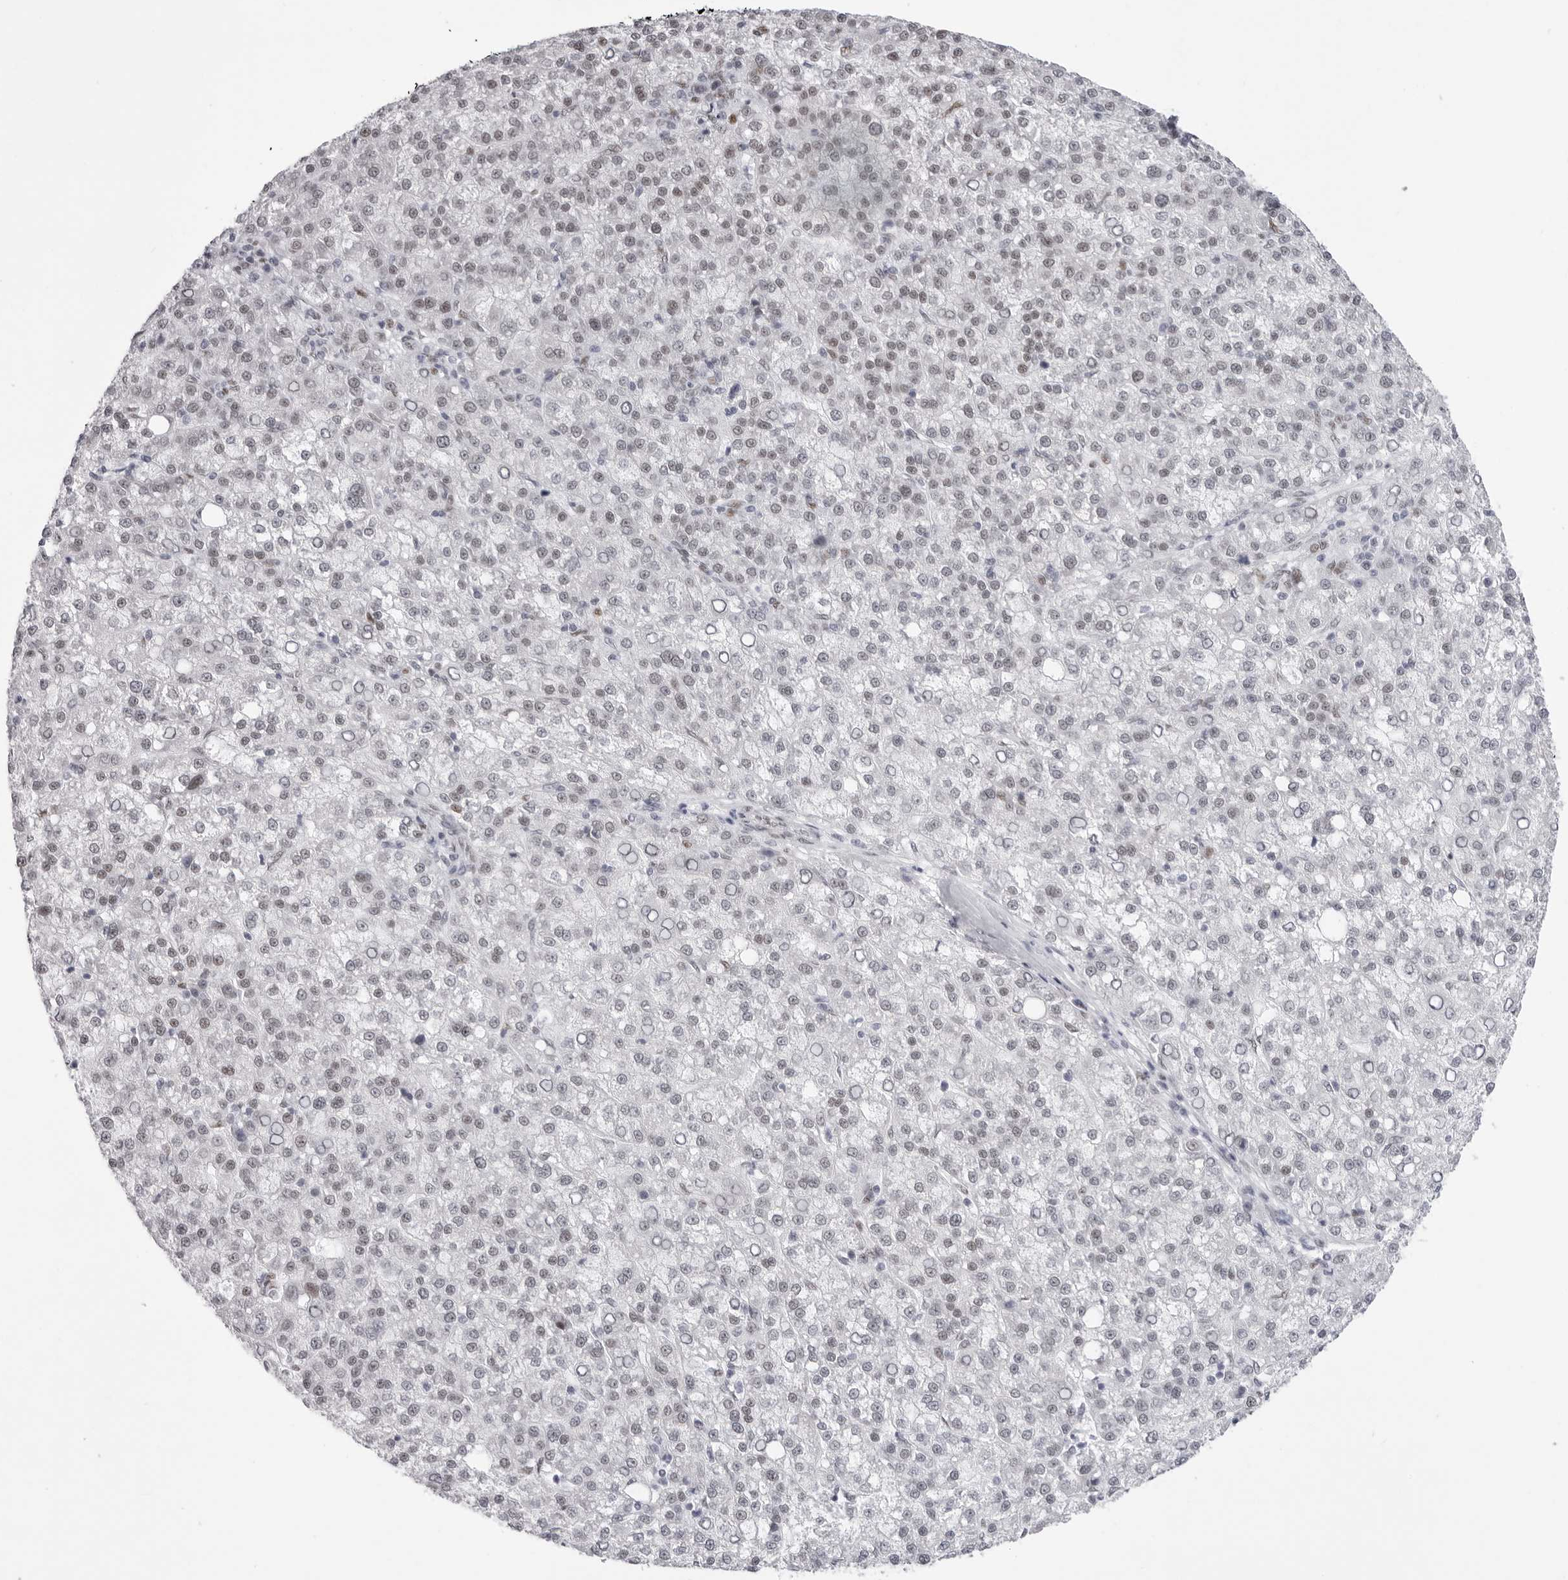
{"staining": {"intensity": "weak", "quantity": "25%-75%", "location": "nuclear"}, "tissue": "liver cancer", "cell_type": "Tumor cells", "image_type": "cancer", "snomed": [{"axis": "morphology", "description": "Carcinoma, Hepatocellular, NOS"}, {"axis": "topography", "description": "Liver"}], "caption": "Protein expression analysis of human hepatocellular carcinoma (liver) reveals weak nuclear staining in approximately 25%-75% of tumor cells.", "gene": "IRF2BP2", "patient": {"sex": "female", "age": 58}}